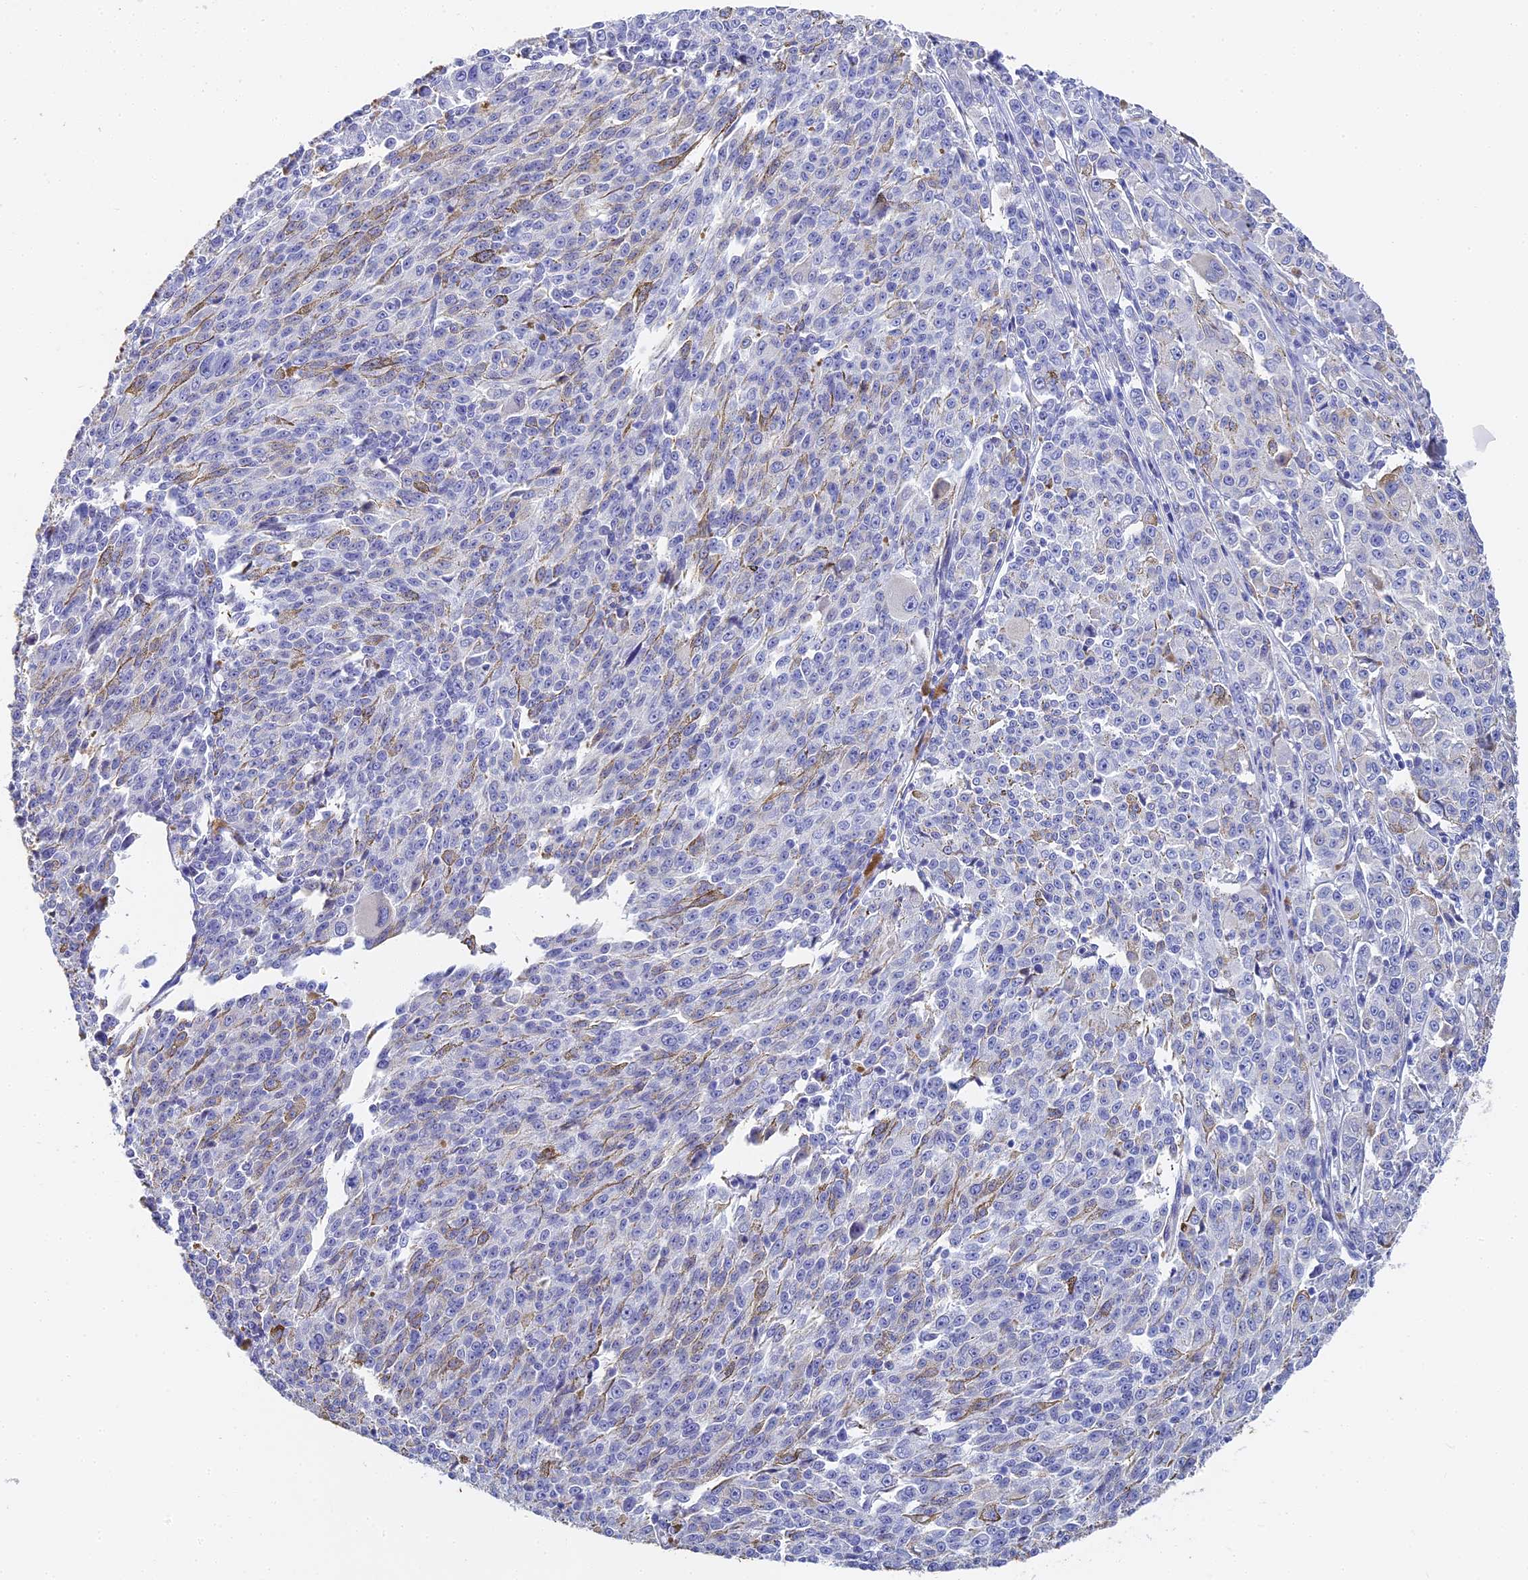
{"staining": {"intensity": "negative", "quantity": "none", "location": "none"}, "tissue": "melanoma", "cell_type": "Tumor cells", "image_type": "cancer", "snomed": [{"axis": "morphology", "description": "Malignant melanoma, NOS"}, {"axis": "topography", "description": "Skin"}], "caption": "Immunohistochemistry (IHC) micrograph of neoplastic tissue: melanoma stained with DAB displays no significant protein positivity in tumor cells.", "gene": "ITIH1", "patient": {"sex": "female", "age": 52}}